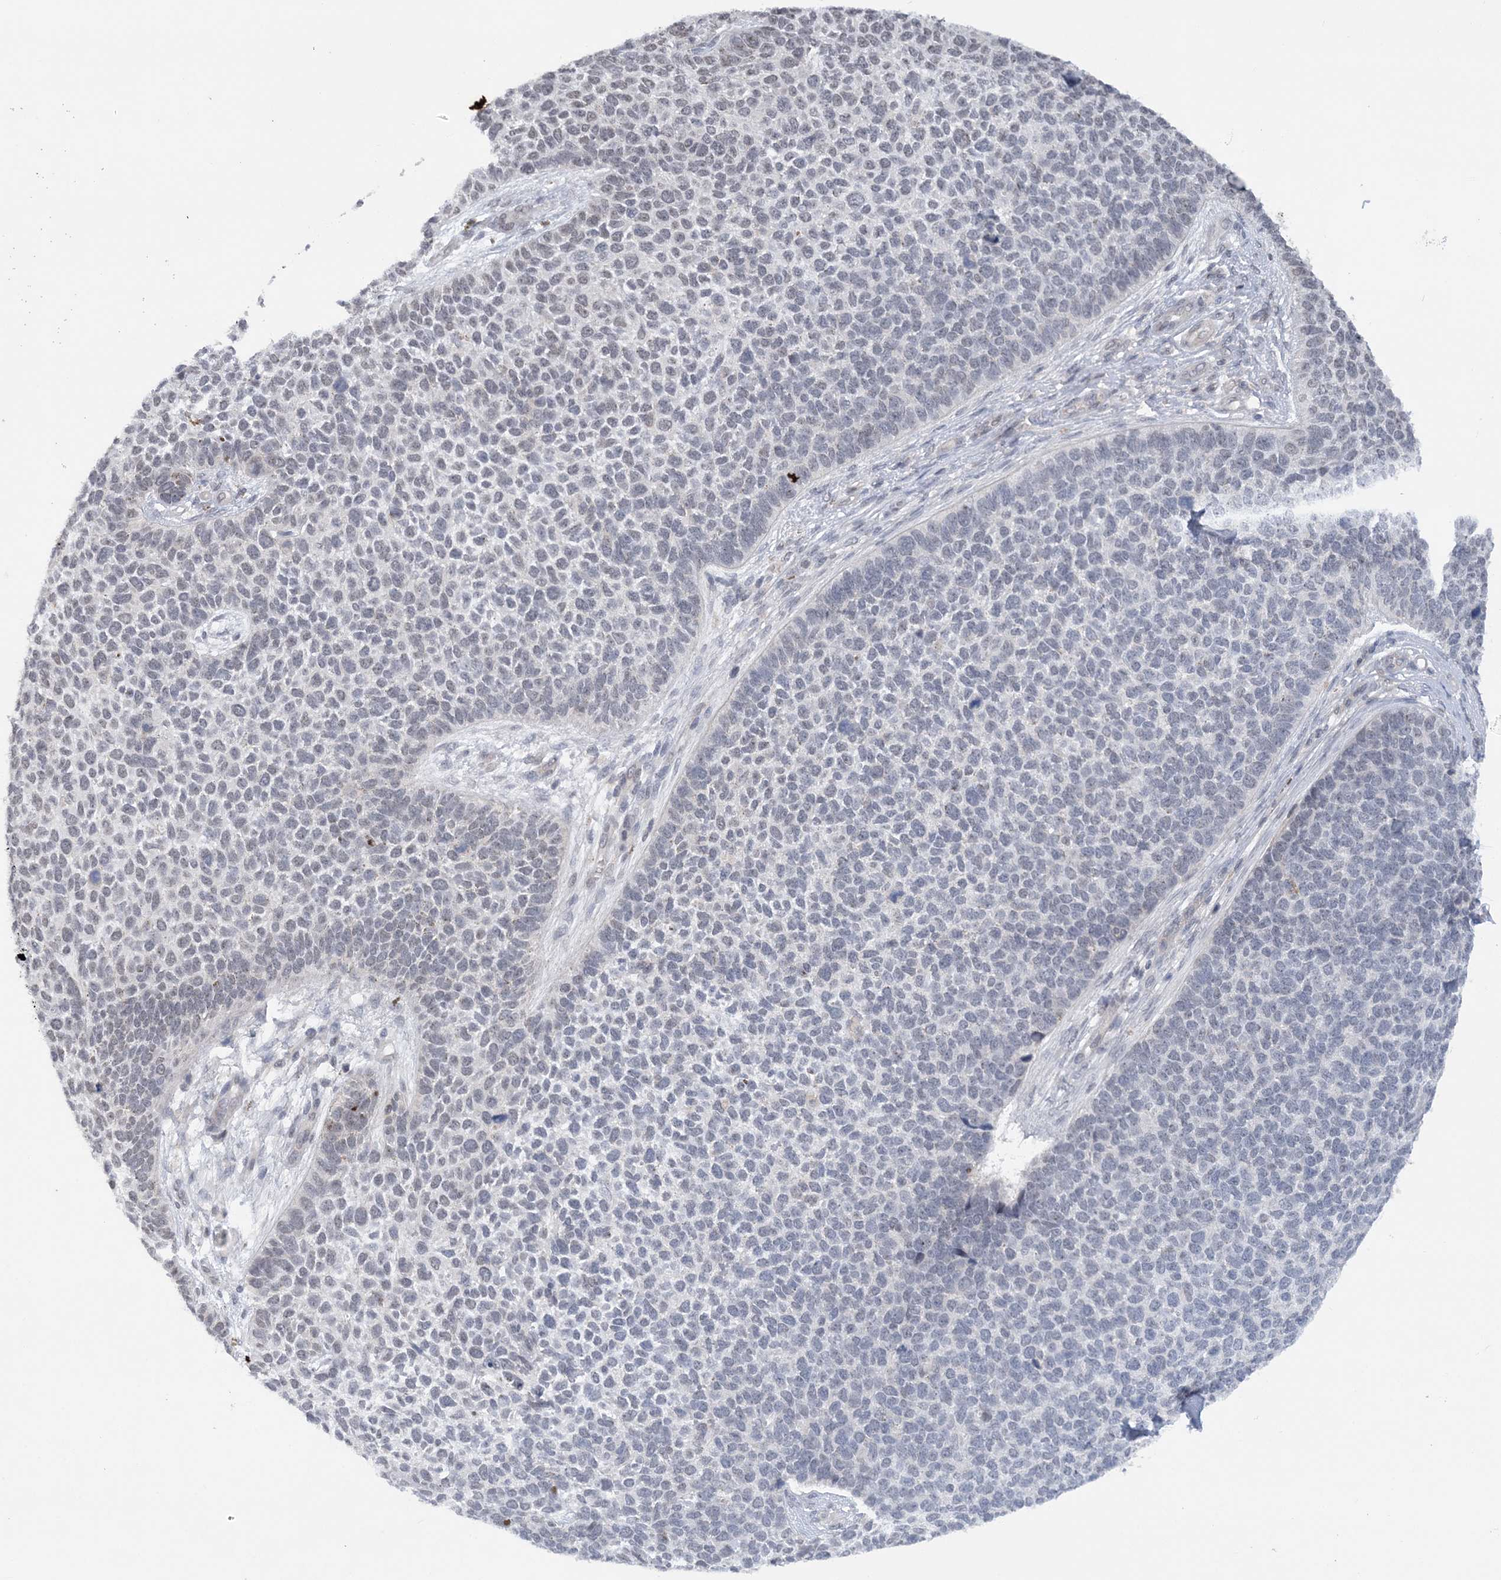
{"staining": {"intensity": "negative", "quantity": "none", "location": "none"}, "tissue": "skin cancer", "cell_type": "Tumor cells", "image_type": "cancer", "snomed": [{"axis": "morphology", "description": "Basal cell carcinoma"}, {"axis": "topography", "description": "Skin"}], "caption": "There is no significant staining in tumor cells of skin cancer (basal cell carcinoma). (DAB (3,3'-diaminobenzidine) IHC visualized using brightfield microscopy, high magnification).", "gene": "CCDC152", "patient": {"sex": "female", "age": 84}}